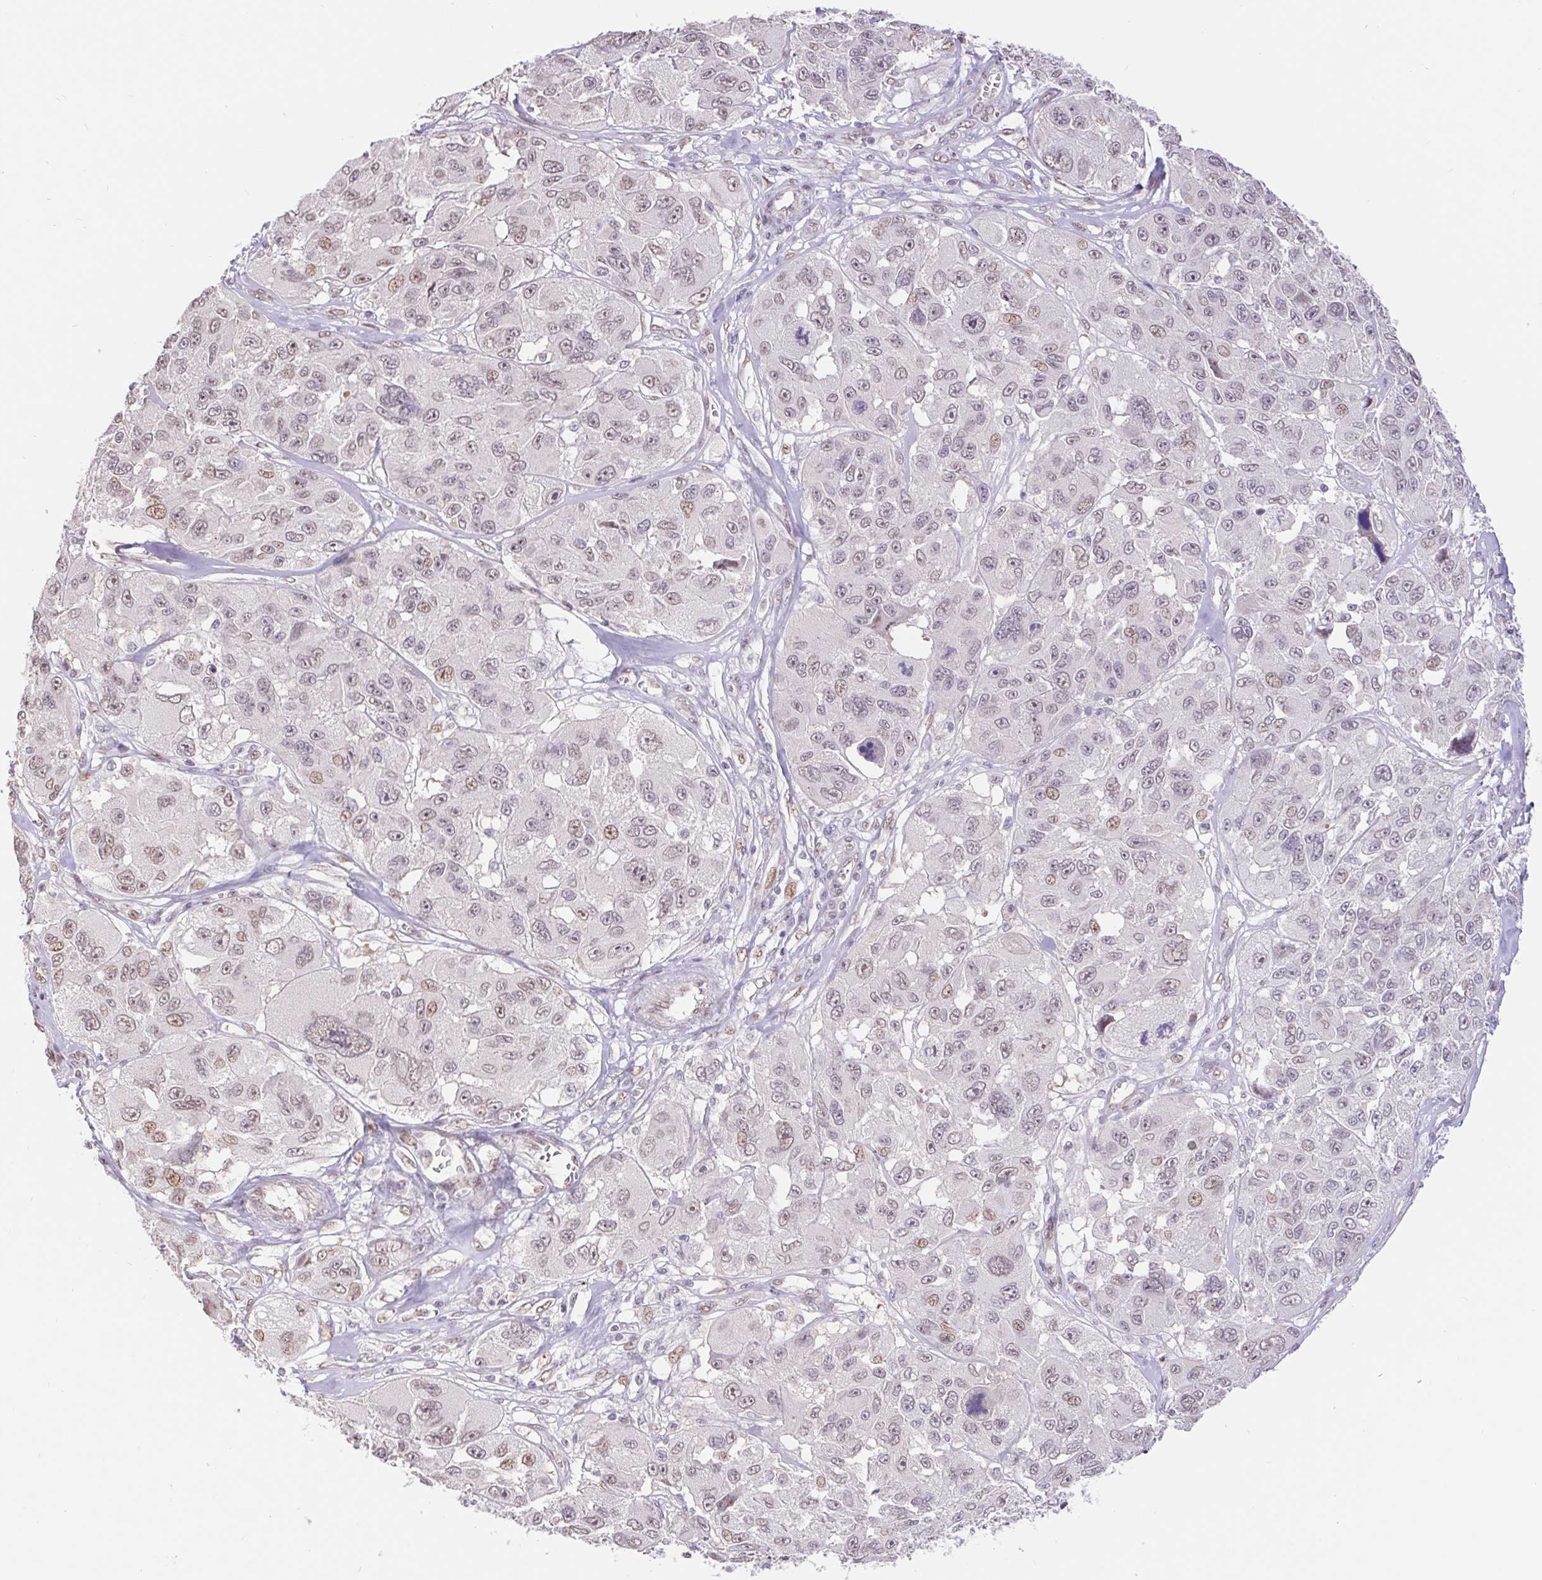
{"staining": {"intensity": "weak", "quantity": "25%-75%", "location": "nuclear"}, "tissue": "melanoma", "cell_type": "Tumor cells", "image_type": "cancer", "snomed": [{"axis": "morphology", "description": "Malignant melanoma, NOS"}, {"axis": "topography", "description": "Skin"}], "caption": "Protein expression analysis of melanoma shows weak nuclear staining in approximately 25%-75% of tumor cells.", "gene": "CAND1", "patient": {"sex": "female", "age": 66}}